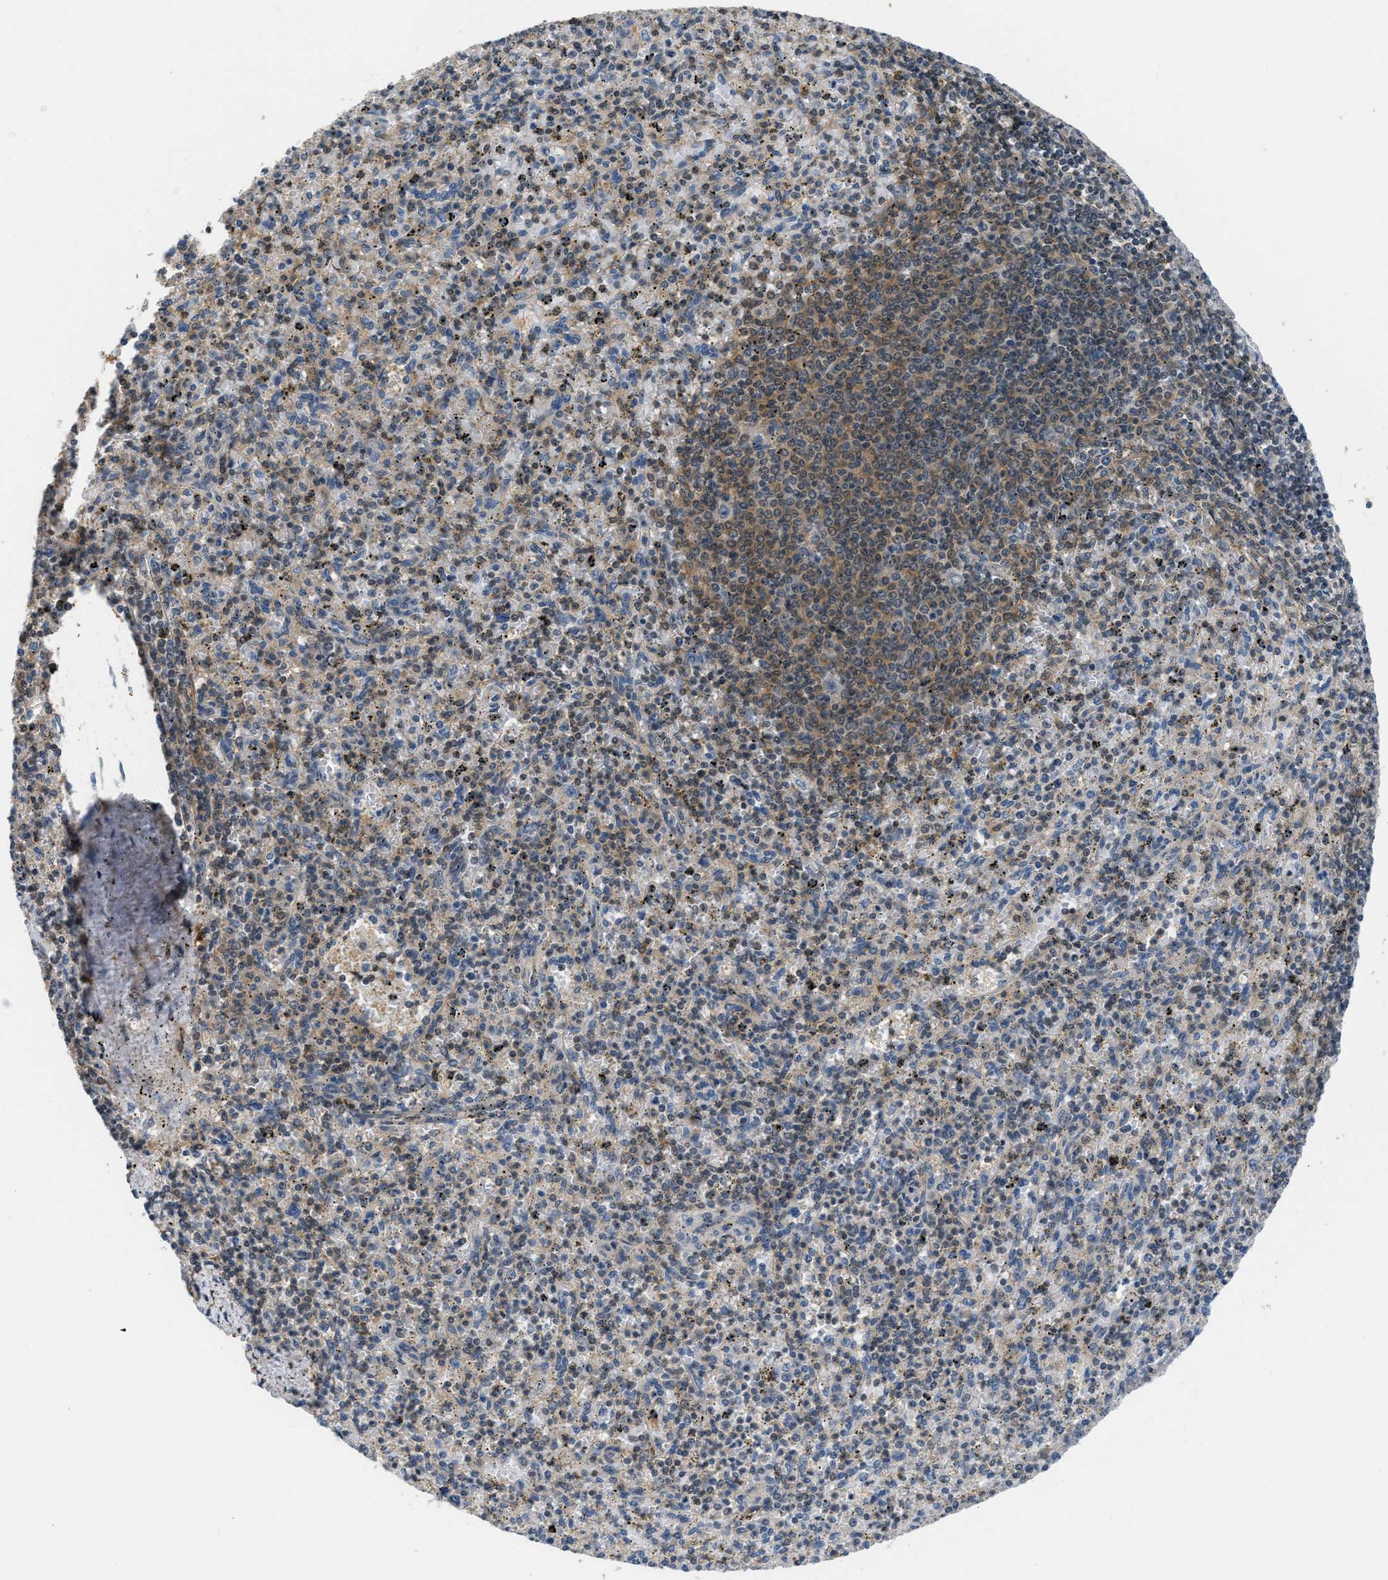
{"staining": {"intensity": "weak", "quantity": ">75%", "location": "cytoplasmic/membranous"}, "tissue": "spleen", "cell_type": "Cells in red pulp", "image_type": "normal", "snomed": [{"axis": "morphology", "description": "Normal tissue, NOS"}, {"axis": "topography", "description": "Spleen"}], "caption": "Protein expression analysis of benign spleen displays weak cytoplasmic/membranous positivity in approximately >75% of cells in red pulp.", "gene": "TES", "patient": {"sex": "male", "age": 72}}